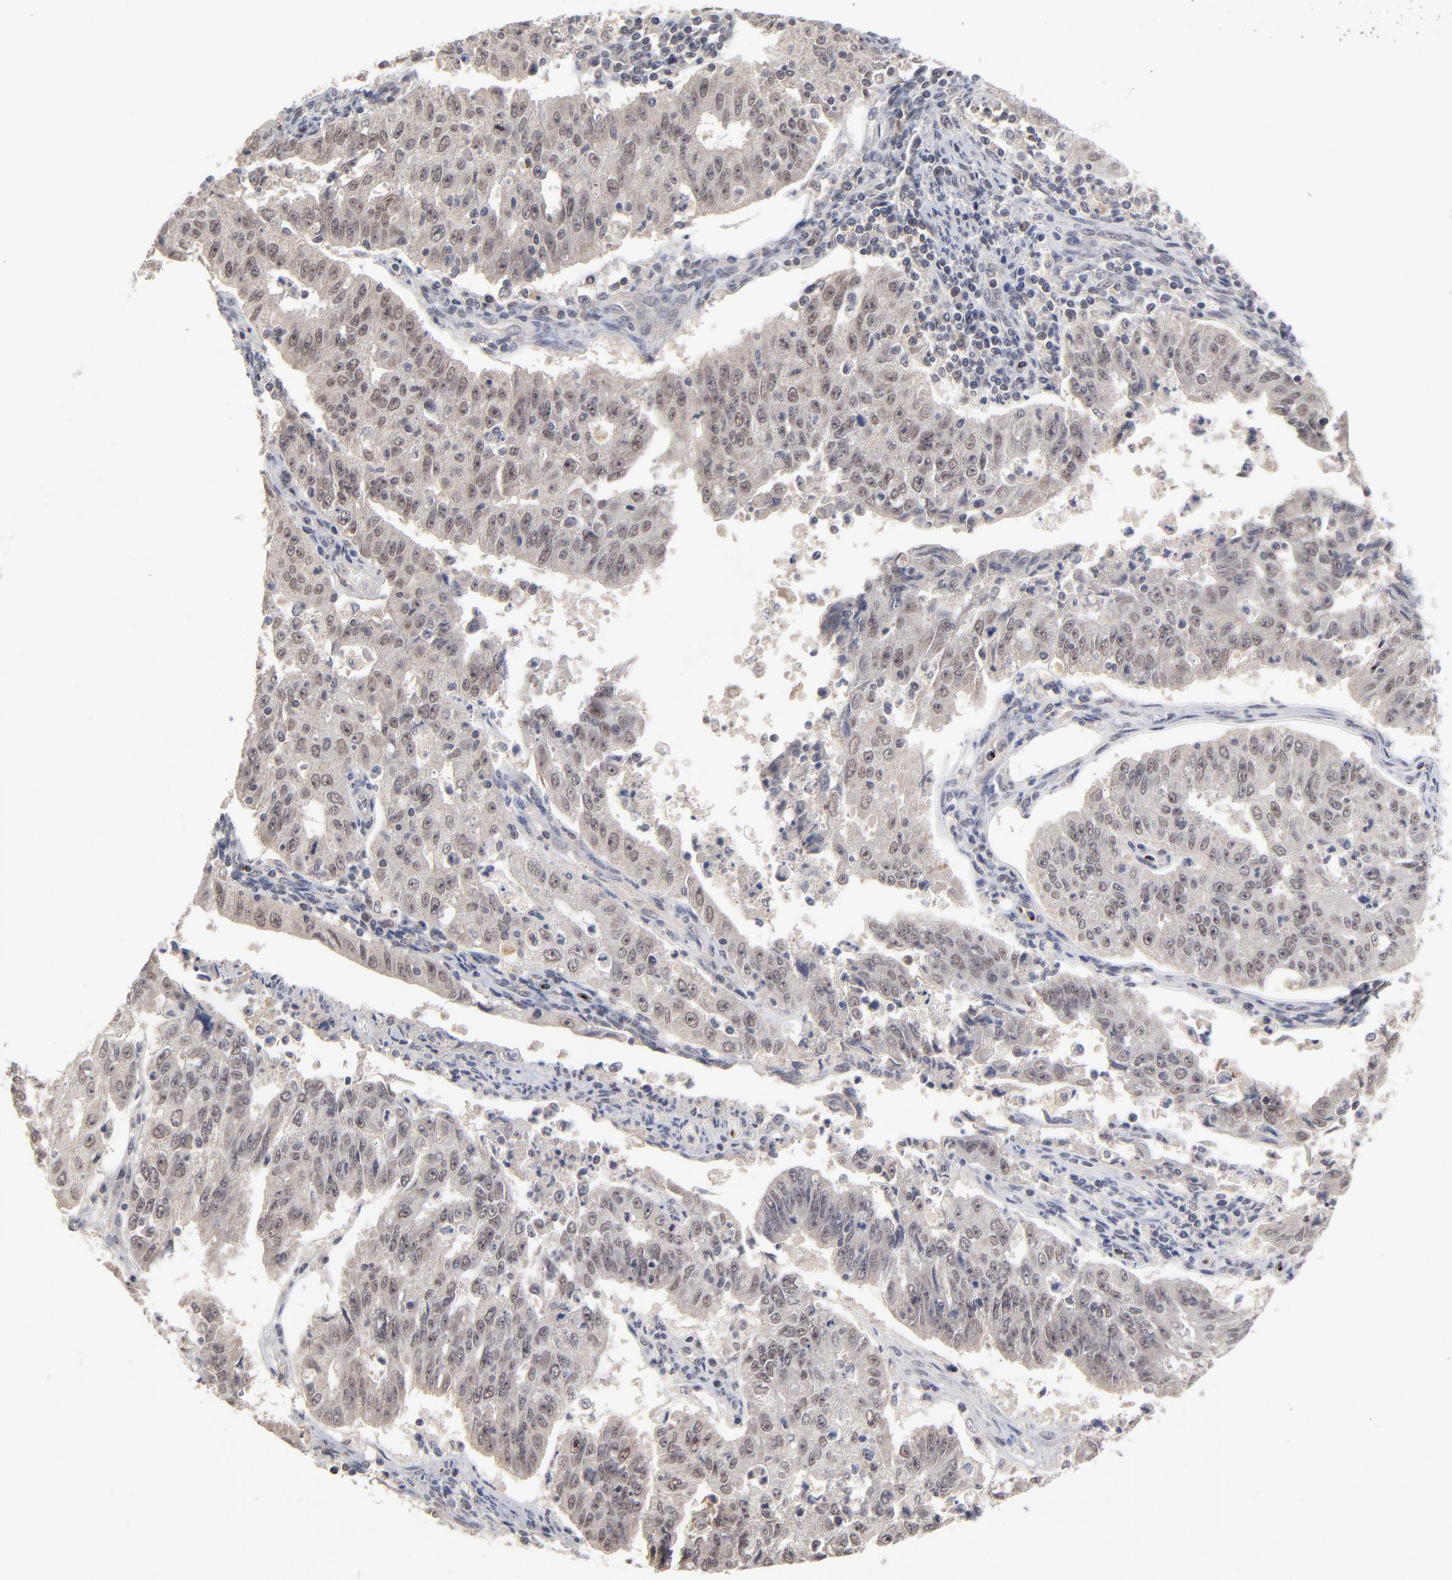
{"staining": {"intensity": "weak", "quantity": ">75%", "location": "cytoplasmic/membranous,nuclear"}, "tissue": "endometrial cancer", "cell_type": "Tumor cells", "image_type": "cancer", "snomed": [{"axis": "morphology", "description": "Adenocarcinoma, NOS"}, {"axis": "topography", "description": "Endometrium"}], "caption": "Approximately >75% of tumor cells in human adenocarcinoma (endometrial) exhibit weak cytoplasmic/membranous and nuclear protein staining as visualized by brown immunohistochemical staining.", "gene": "WSB1", "patient": {"sex": "female", "age": 42}}